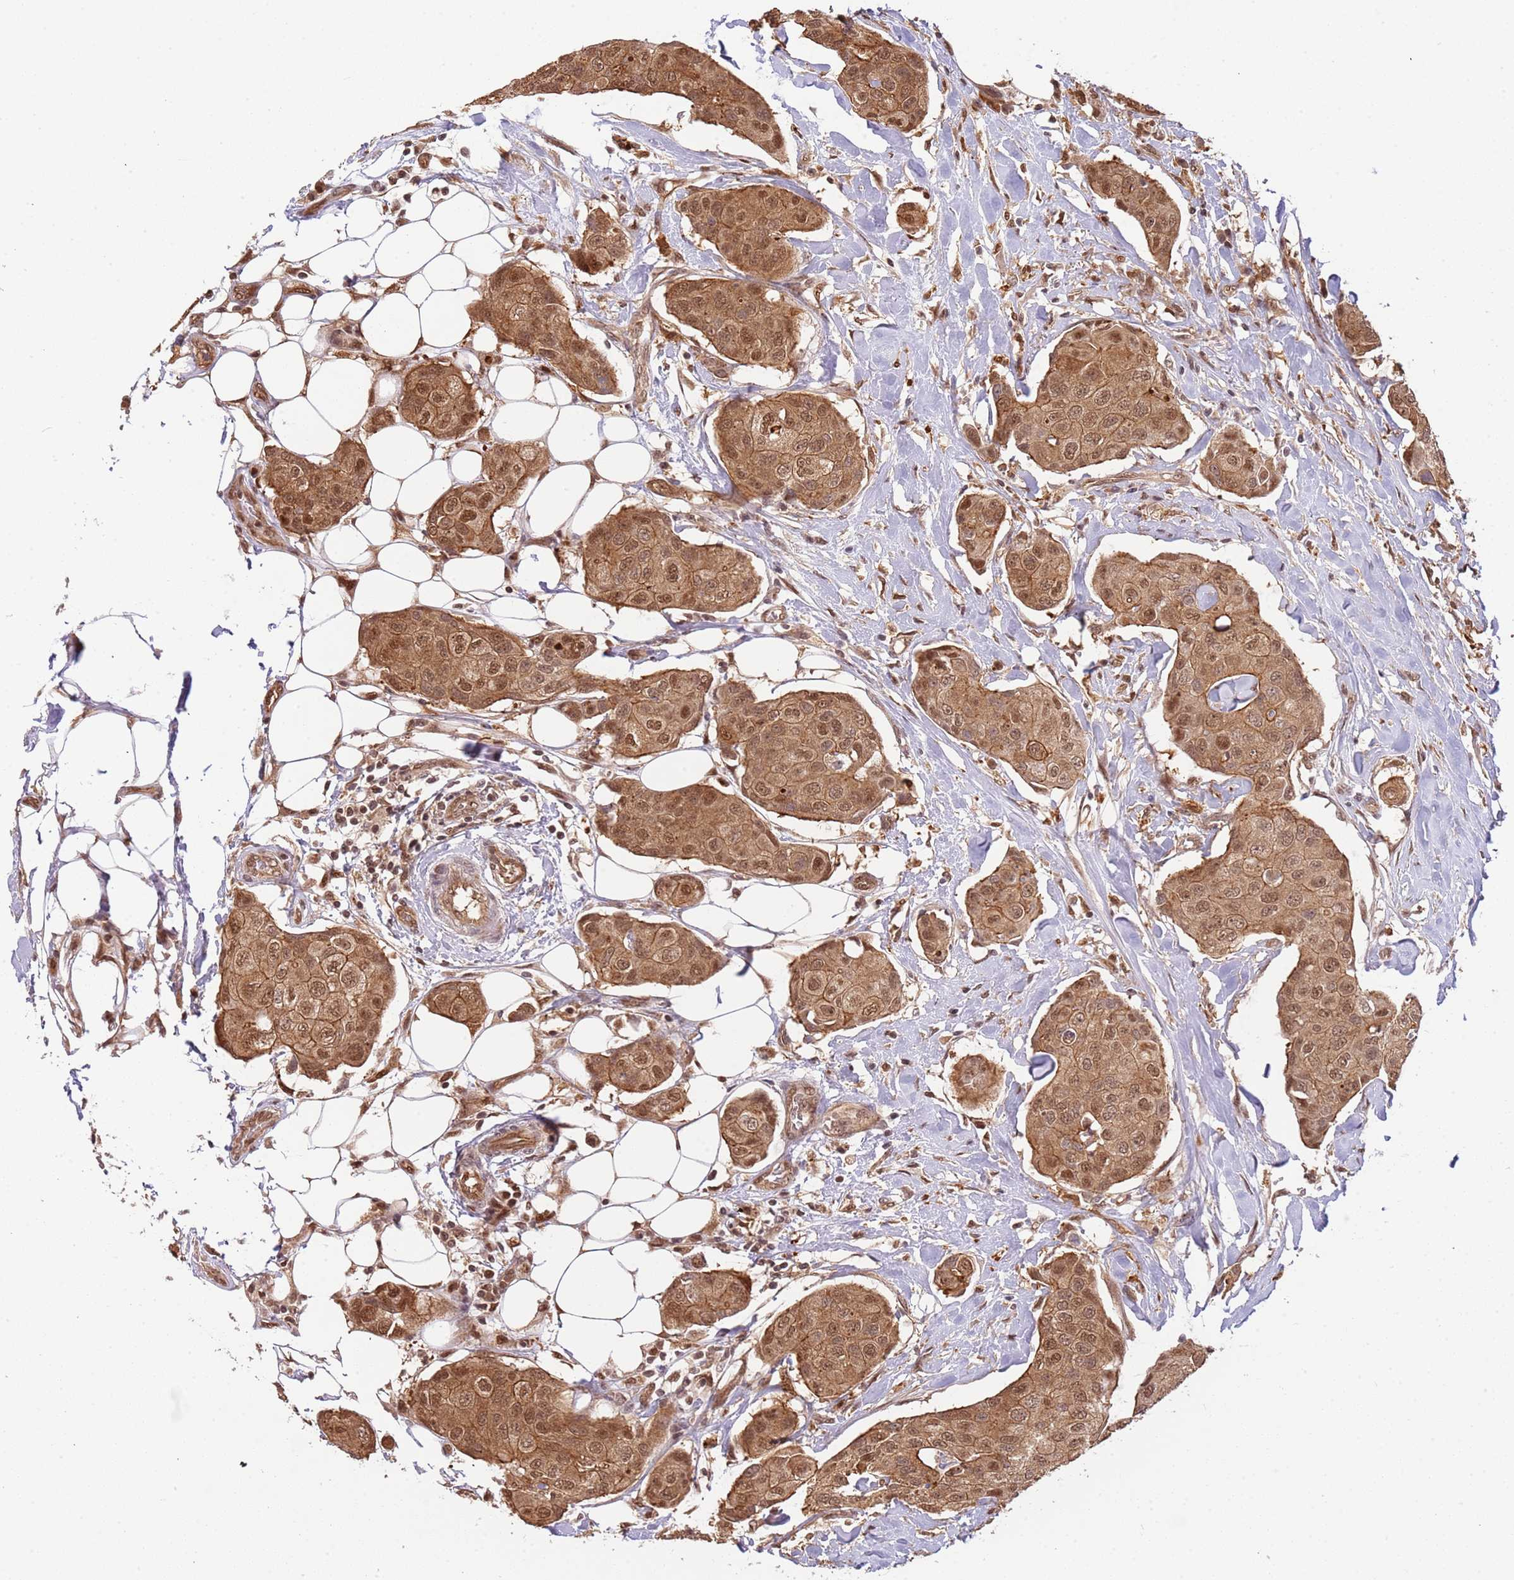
{"staining": {"intensity": "moderate", "quantity": ">75%", "location": "cytoplasmic/membranous,nuclear"}, "tissue": "breast cancer", "cell_type": "Tumor cells", "image_type": "cancer", "snomed": [{"axis": "morphology", "description": "Duct carcinoma"}, {"axis": "topography", "description": "Breast"}, {"axis": "topography", "description": "Lymph node"}], "caption": "Intraductal carcinoma (breast) tissue shows moderate cytoplasmic/membranous and nuclear positivity in about >75% of tumor cells", "gene": "PLSCR5", "patient": {"sex": "female", "age": 80}}